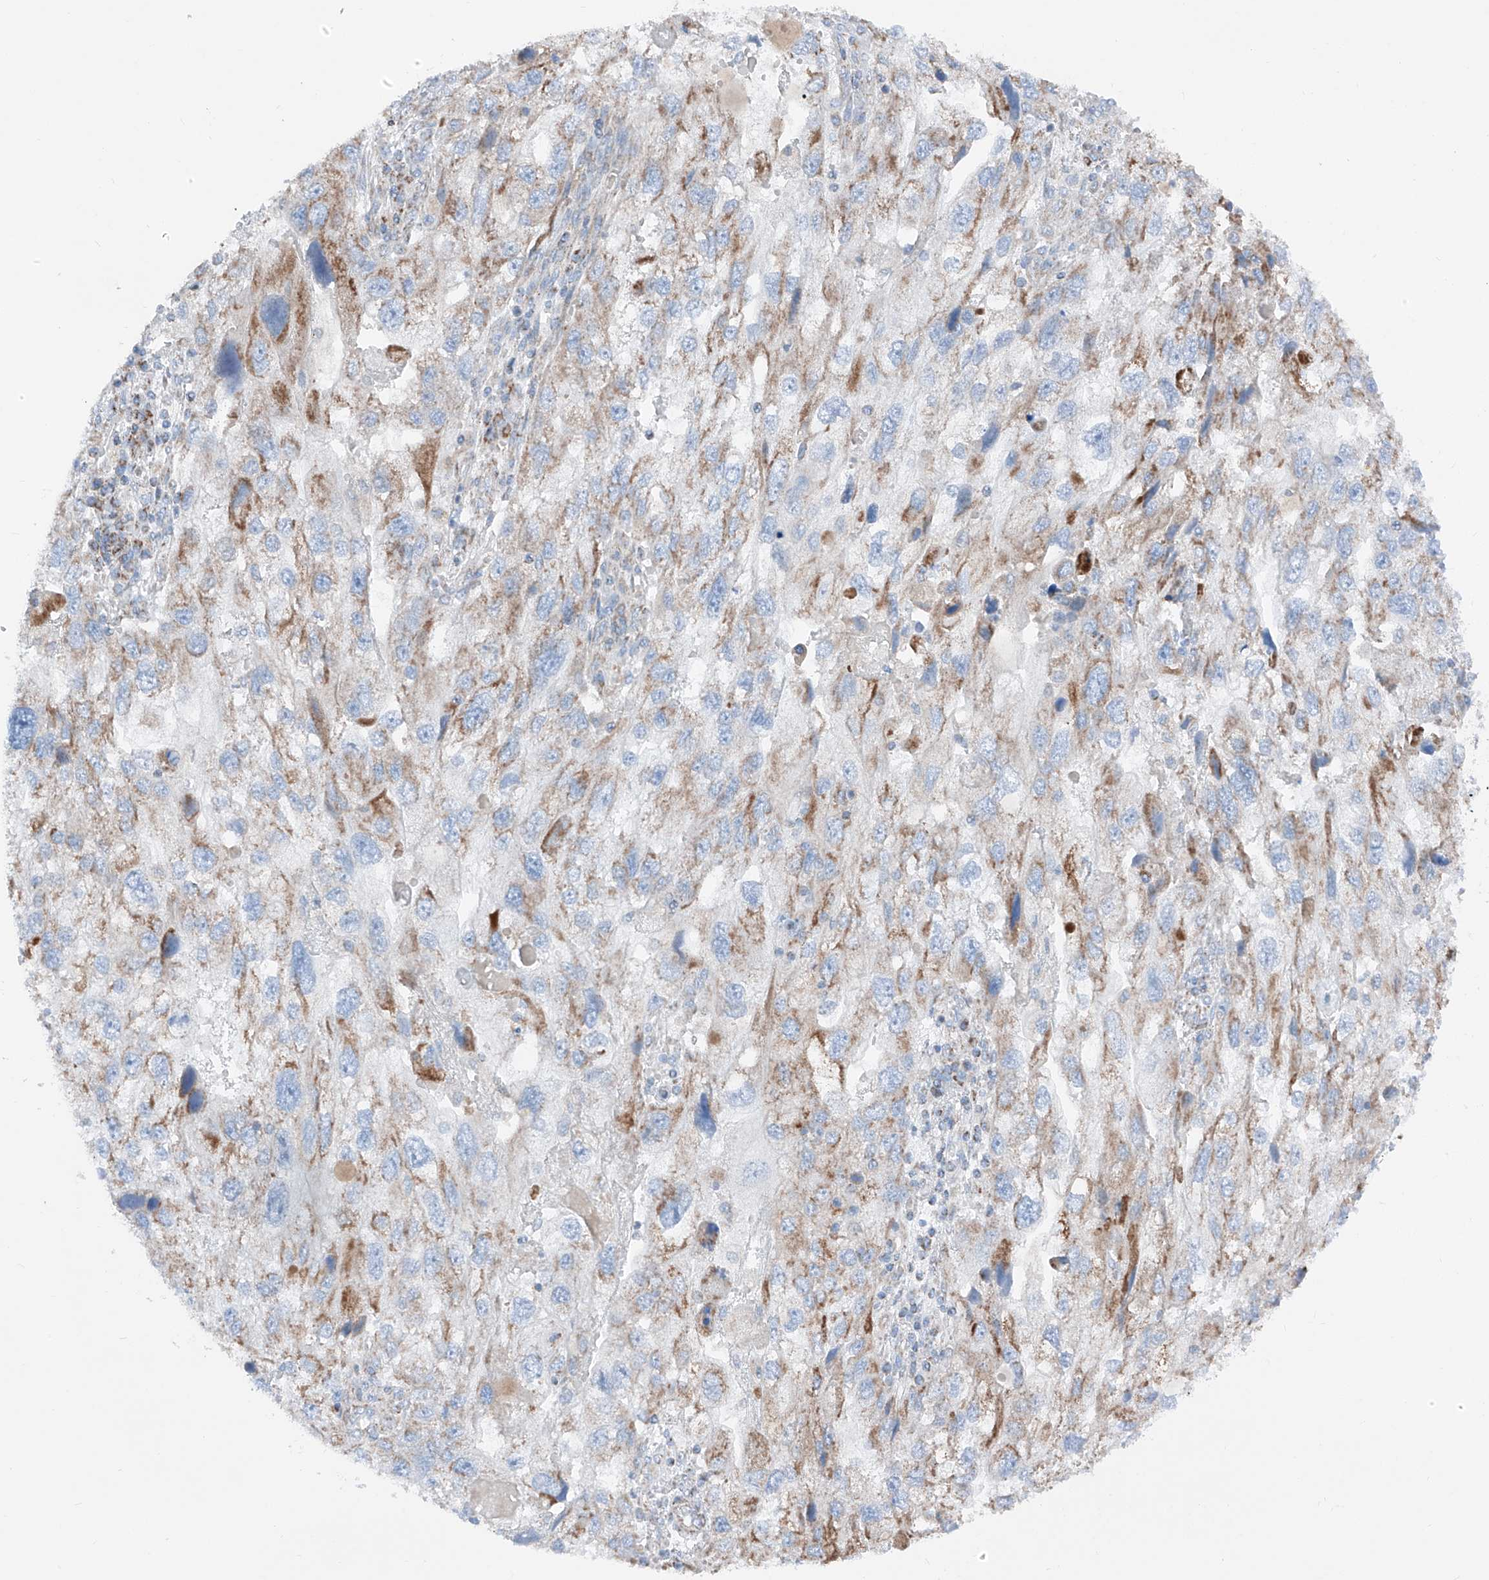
{"staining": {"intensity": "moderate", "quantity": "25%-75%", "location": "cytoplasmic/membranous"}, "tissue": "endometrial cancer", "cell_type": "Tumor cells", "image_type": "cancer", "snomed": [{"axis": "morphology", "description": "Adenocarcinoma, NOS"}, {"axis": "topography", "description": "Endometrium"}], "caption": "Immunohistochemical staining of endometrial cancer demonstrates medium levels of moderate cytoplasmic/membranous protein positivity in about 25%-75% of tumor cells. Nuclei are stained in blue.", "gene": "MRAP", "patient": {"sex": "female", "age": 49}}